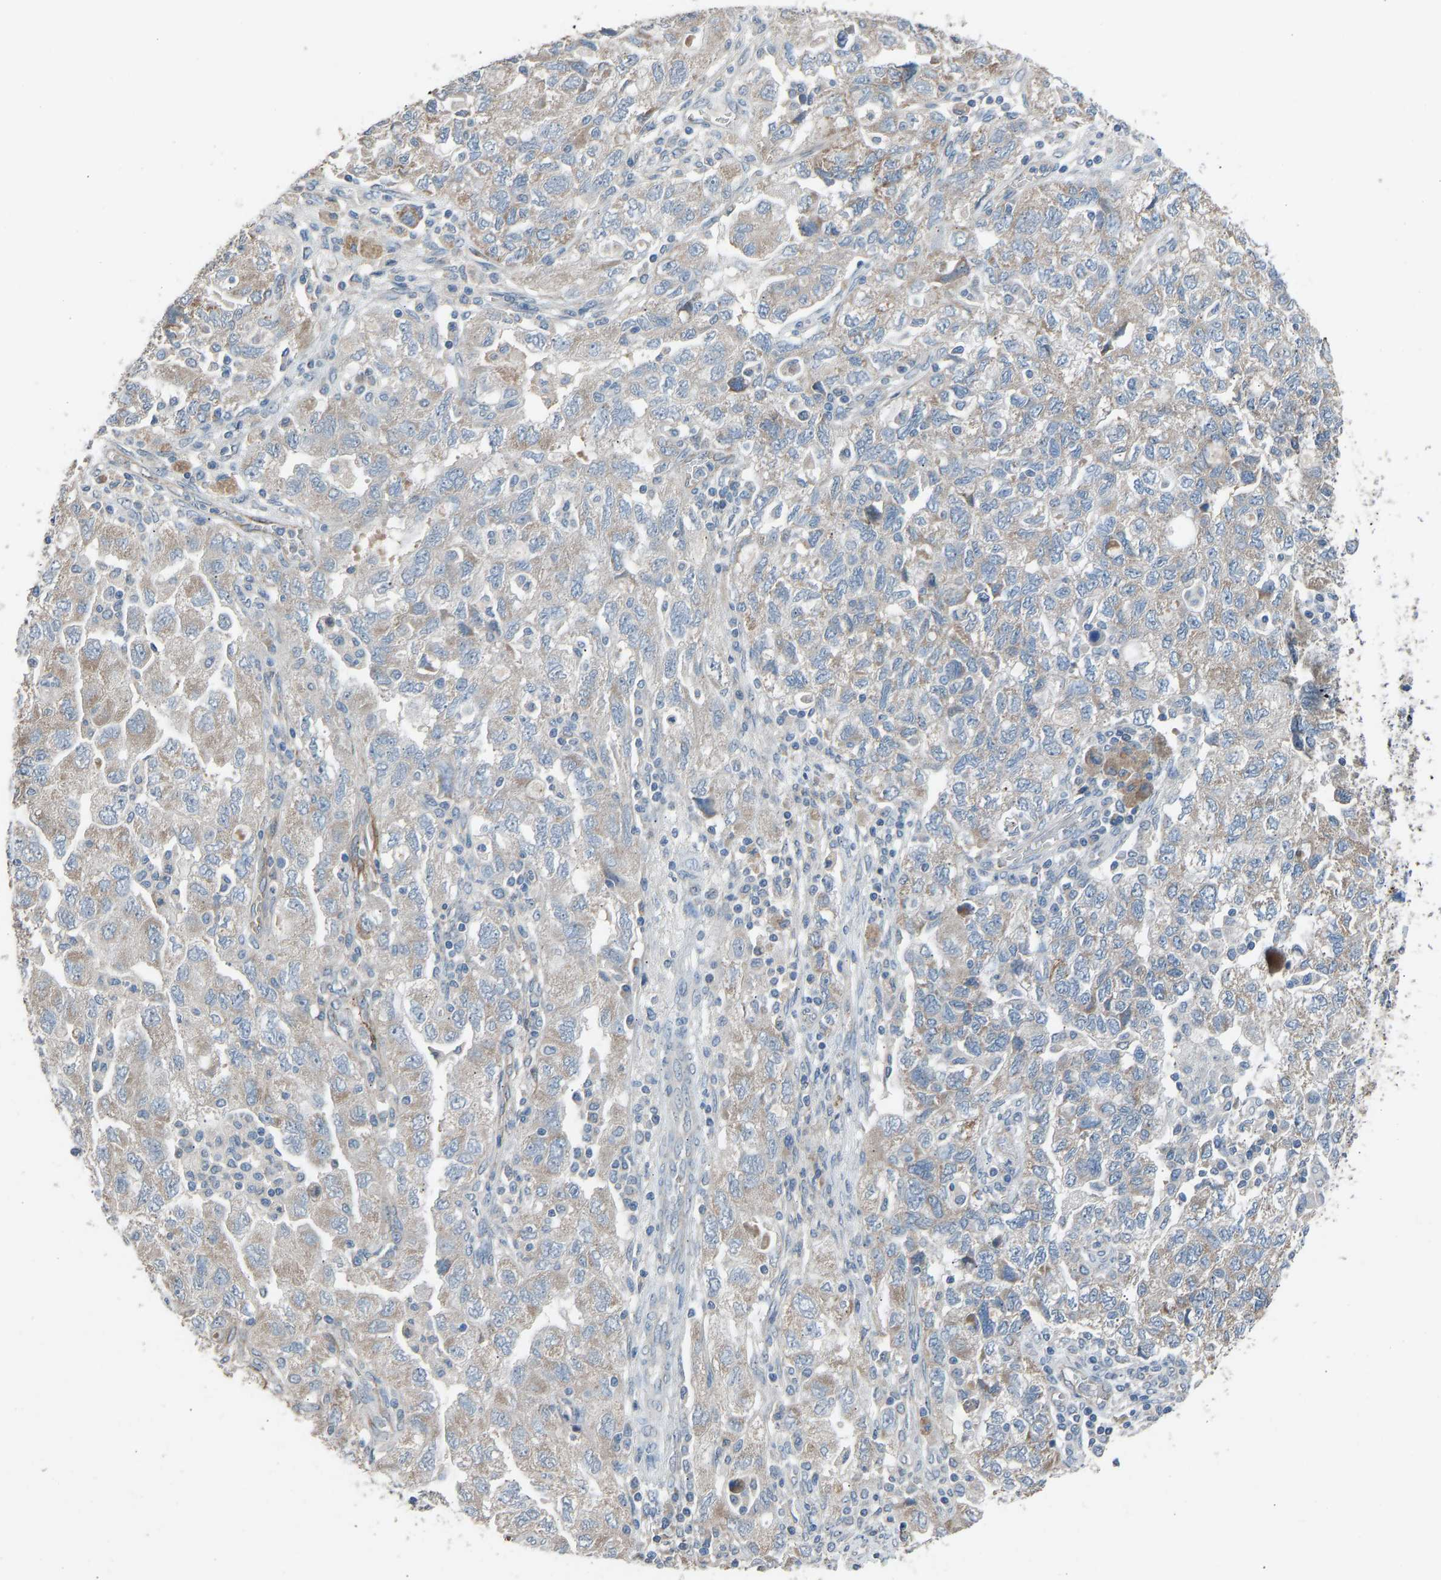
{"staining": {"intensity": "weak", "quantity": ">75%", "location": "cytoplasmic/membranous"}, "tissue": "ovarian cancer", "cell_type": "Tumor cells", "image_type": "cancer", "snomed": [{"axis": "morphology", "description": "Carcinoma, NOS"}, {"axis": "morphology", "description": "Cystadenocarcinoma, serous, NOS"}, {"axis": "topography", "description": "Ovary"}], "caption": "Tumor cells exhibit weak cytoplasmic/membranous positivity in about >75% of cells in carcinoma (ovarian).", "gene": "TGFBR3", "patient": {"sex": "female", "age": 69}}